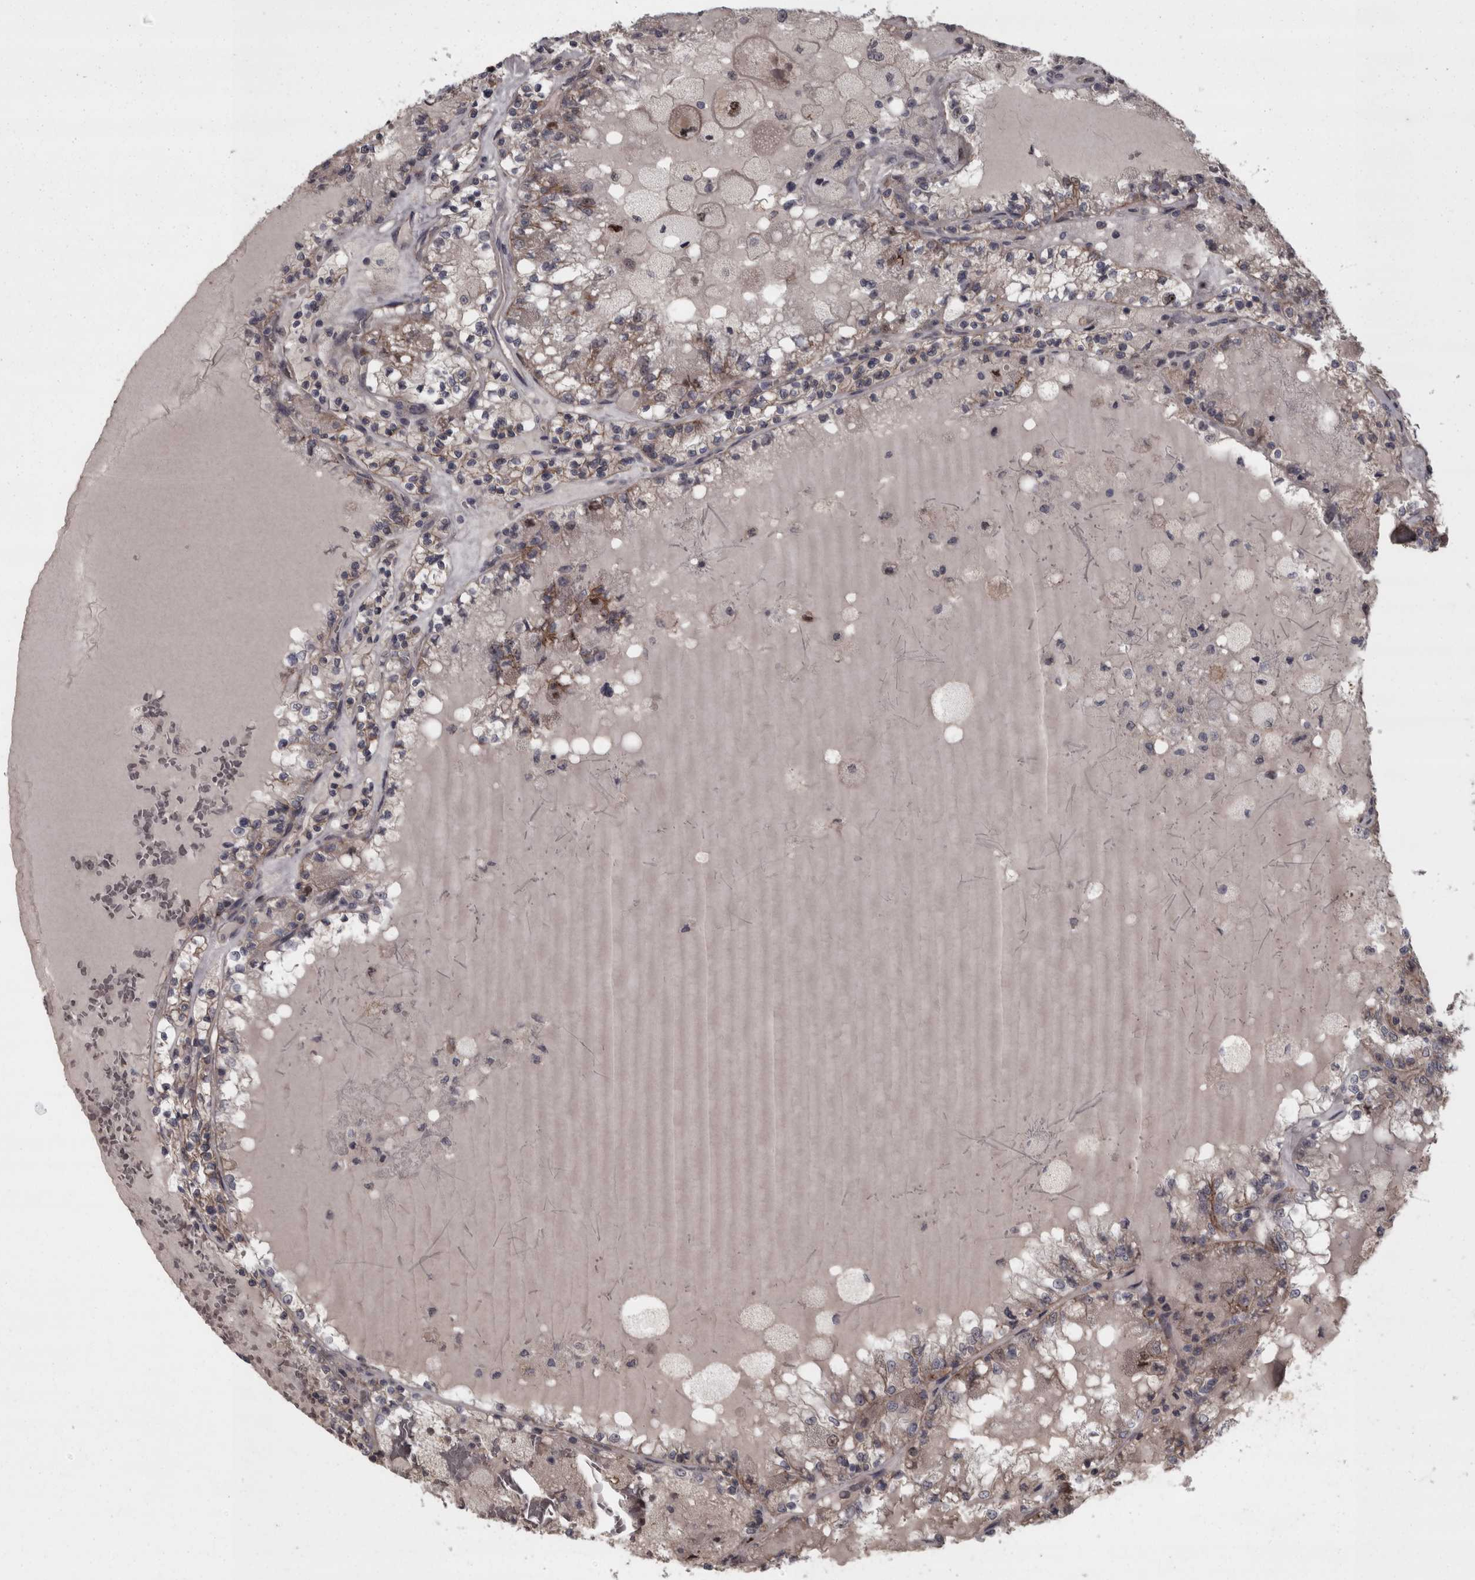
{"staining": {"intensity": "weak", "quantity": "25%-75%", "location": "cytoplasmic/membranous"}, "tissue": "renal cancer", "cell_type": "Tumor cells", "image_type": "cancer", "snomed": [{"axis": "morphology", "description": "Adenocarcinoma, NOS"}, {"axis": "topography", "description": "Kidney"}], "caption": "Renal cancer stained for a protein (brown) reveals weak cytoplasmic/membranous positive expression in about 25%-75% of tumor cells.", "gene": "PCDH17", "patient": {"sex": "female", "age": 56}}